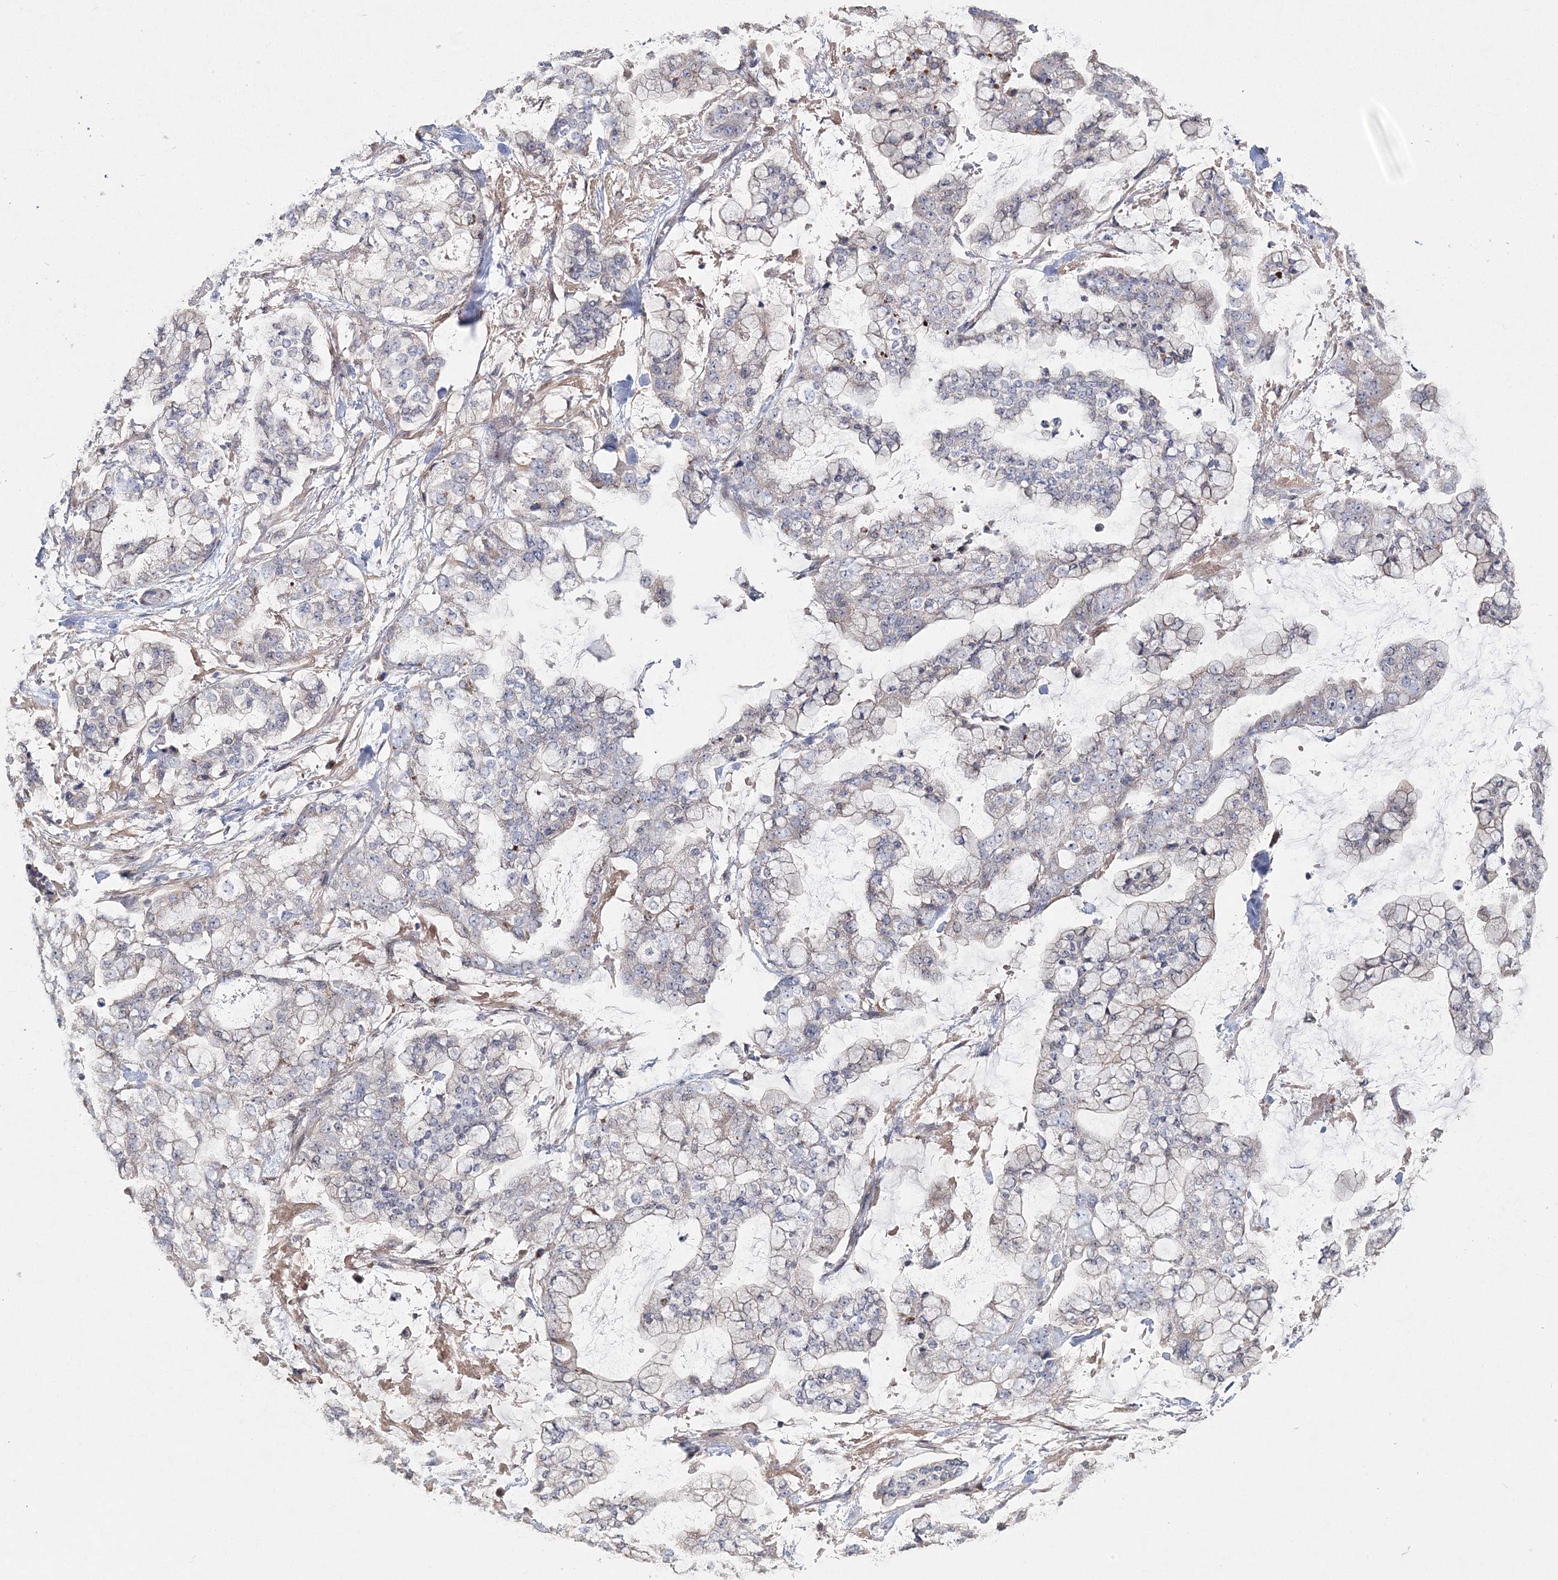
{"staining": {"intensity": "negative", "quantity": "none", "location": "none"}, "tissue": "stomach cancer", "cell_type": "Tumor cells", "image_type": "cancer", "snomed": [{"axis": "morphology", "description": "Normal tissue, NOS"}, {"axis": "morphology", "description": "Adenocarcinoma, NOS"}, {"axis": "topography", "description": "Stomach, upper"}, {"axis": "topography", "description": "Stomach"}], "caption": "IHC of human stomach cancer shows no expression in tumor cells.", "gene": "GJB5", "patient": {"sex": "male", "age": 76}}